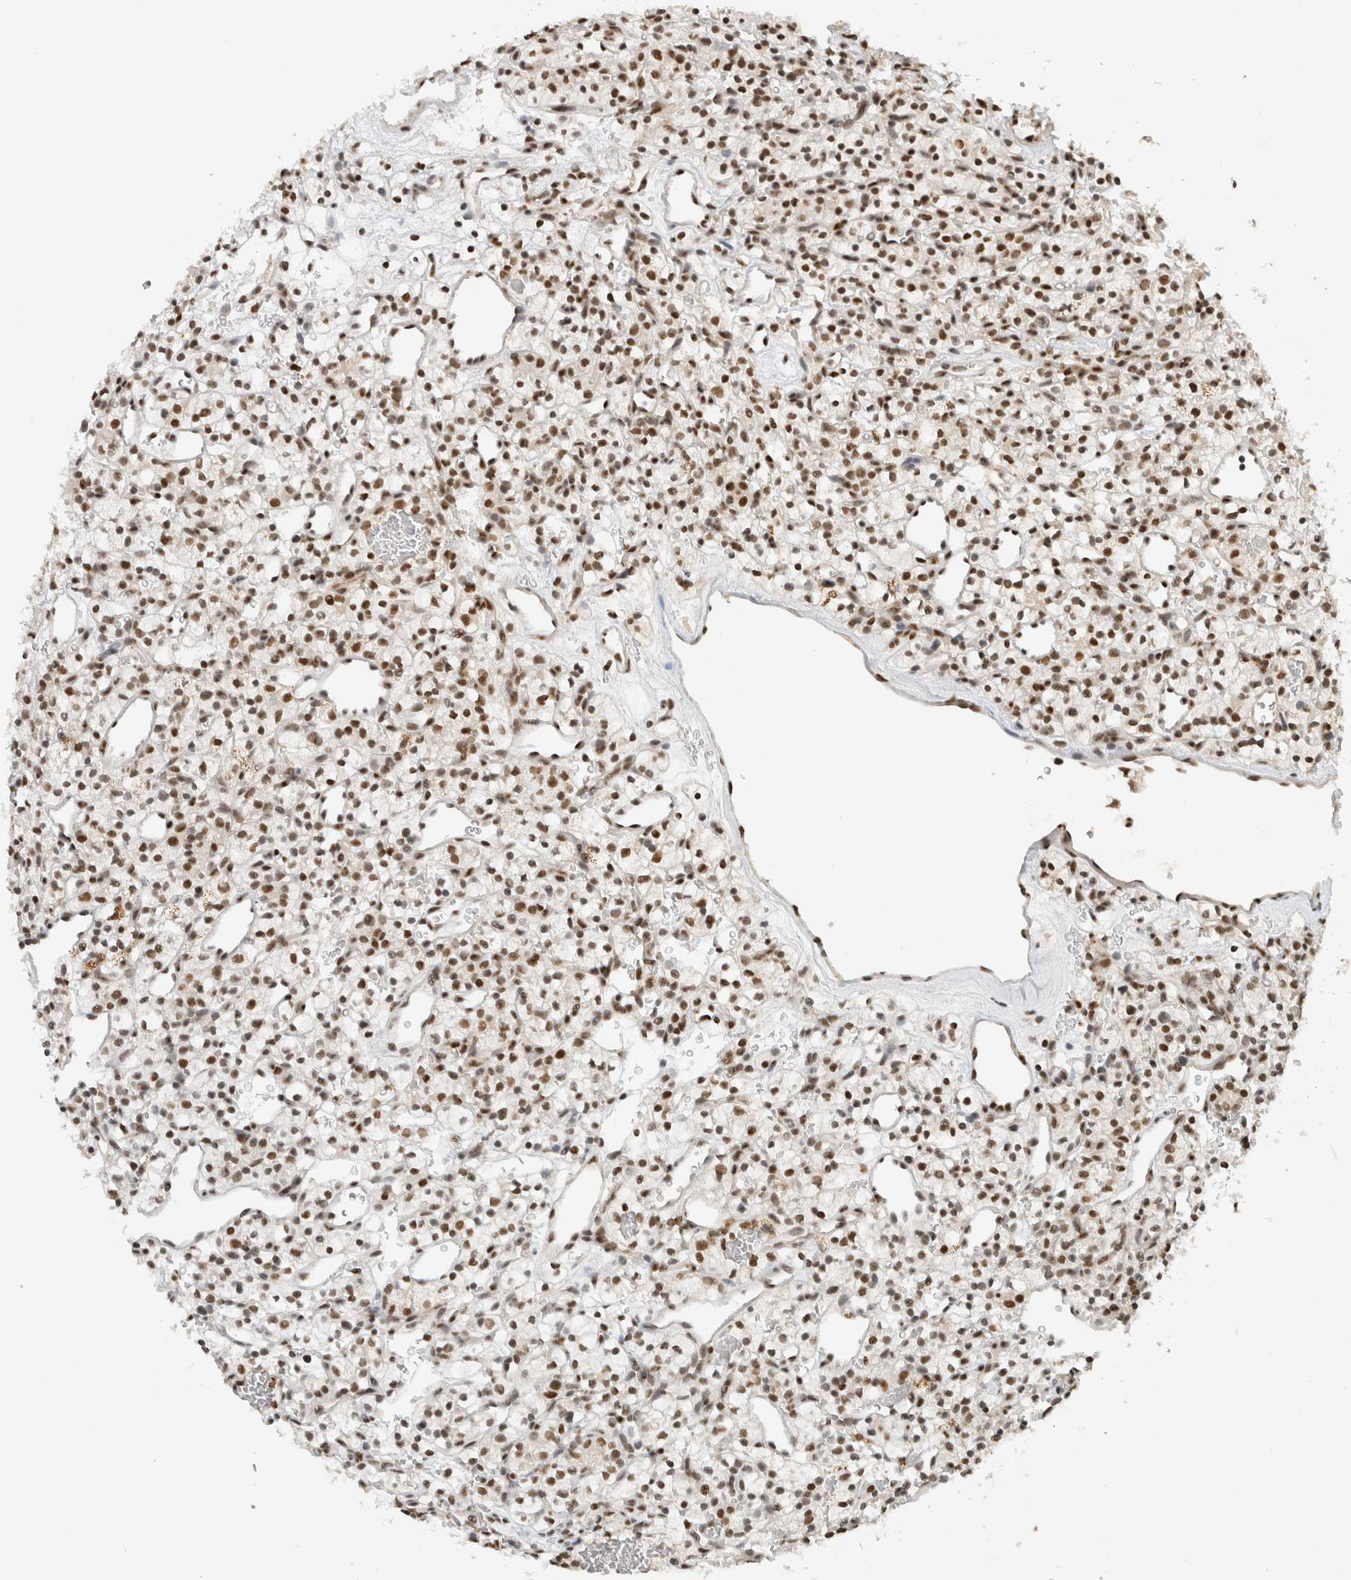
{"staining": {"intensity": "moderate", "quantity": ">75%", "location": "nuclear"}, "tissue": "renal cancer", "cell_type": "Tumor cells", "image_type": "cancer", "snomed": [{"axis": "morphology", "description": "Adenocarcinoma, NOS"}, {"axis": "topography", "description": "Kidney"}], "caption": "Immunohistochemical staining of renal cancer exhibits moderate nuclear protein staining in about >75% of tumor cells.", "gene": "DDX42", "patient": {"sex": "female", "age": 57}}